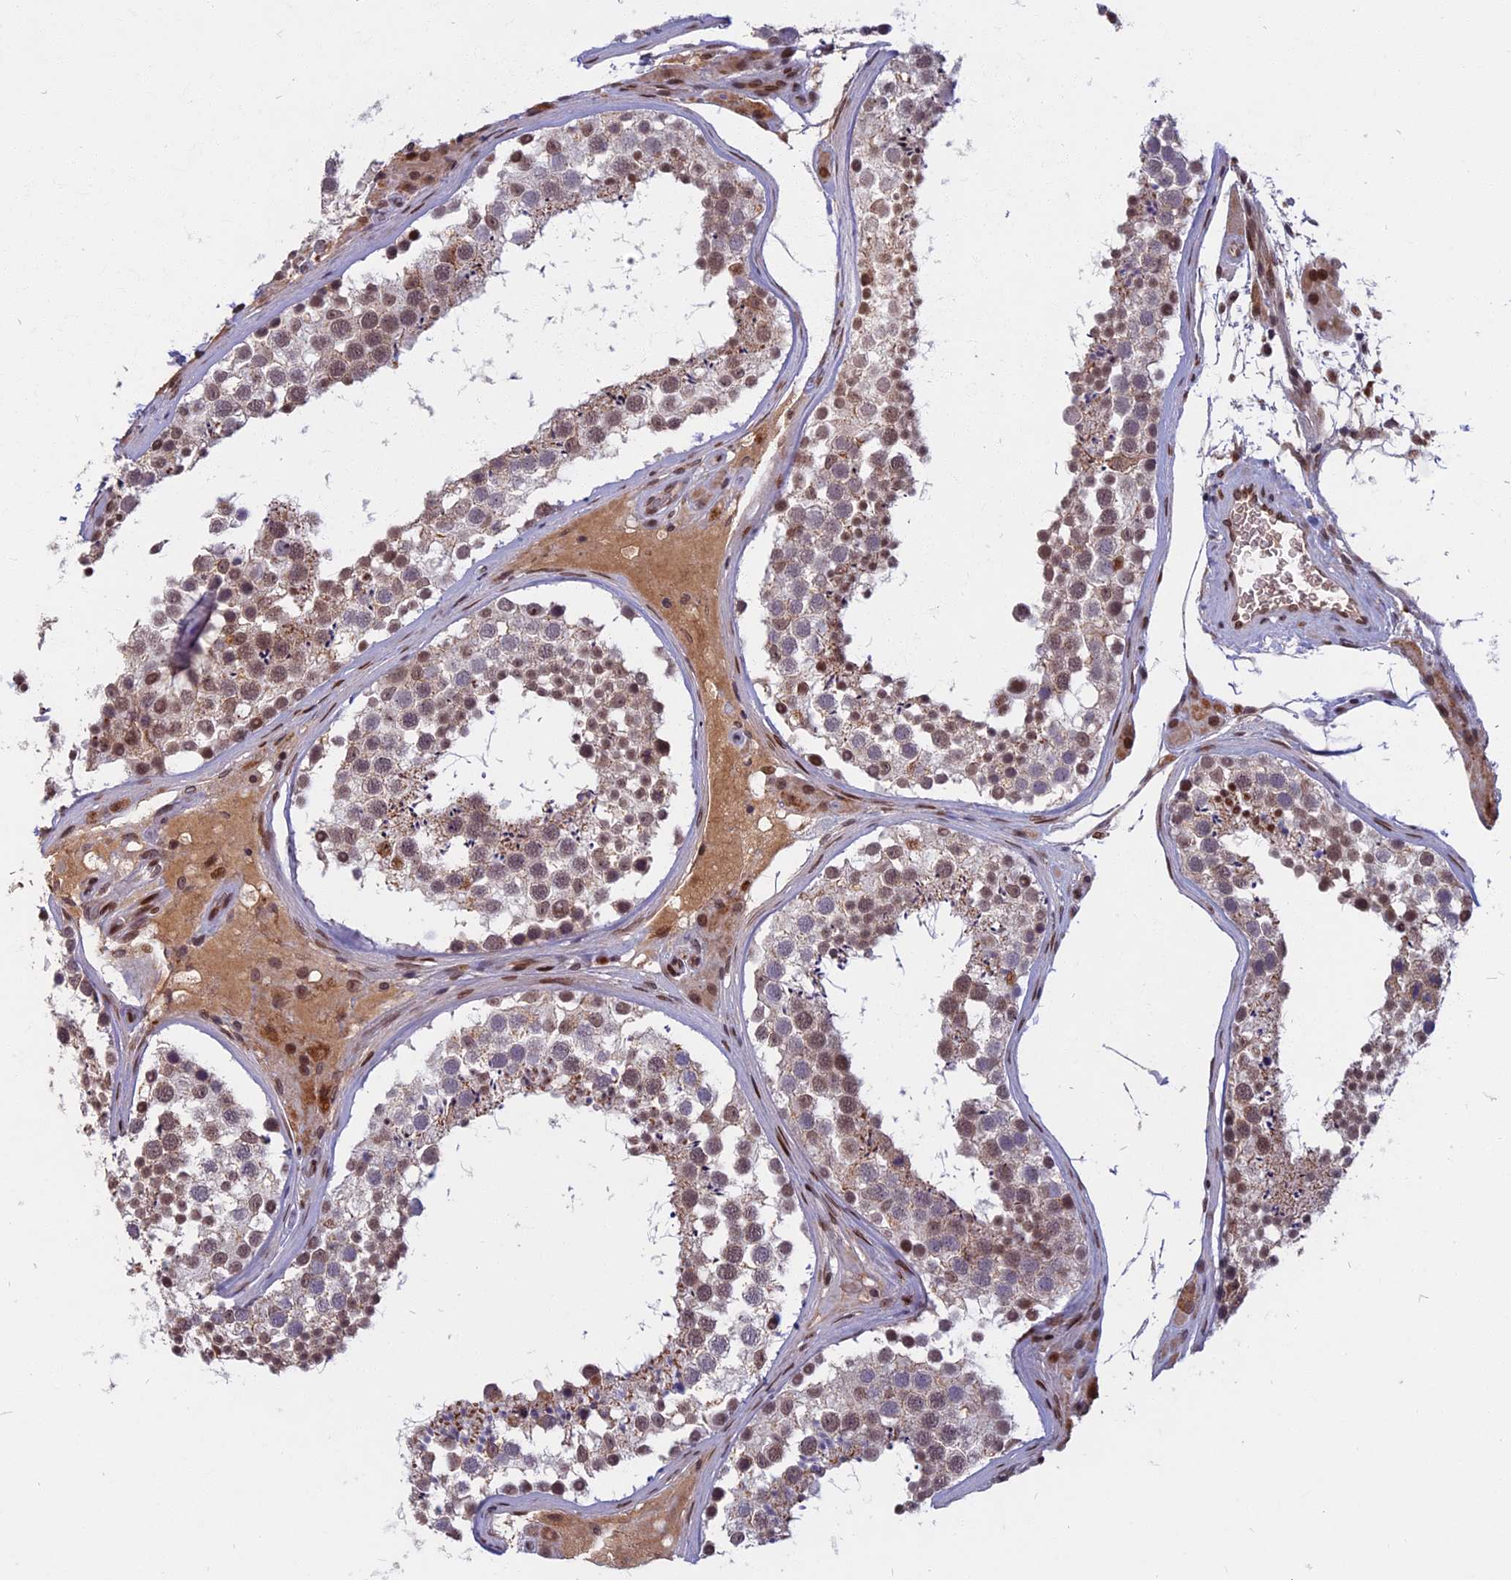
{"staining": {"intensity": "moderate", "quantity": "25%-75%", "location": "nuclear"}, "tissue": "testis", "cell_type": "Cells in seminiferous ducts", "image_type": "normal", "snomed": [{"axis": "morphology", "description": "Normal tissue, NOS"}, {"axis": "topography", "description": "Testis"}], "caption": "This is a histology image of immunohistochemistry staining of benign testis, which shows moderate expression in the nuclear of cells in seminiferous ducts.", "gene": "CDC7", "patient": {"sex": "male", "age": 46}}